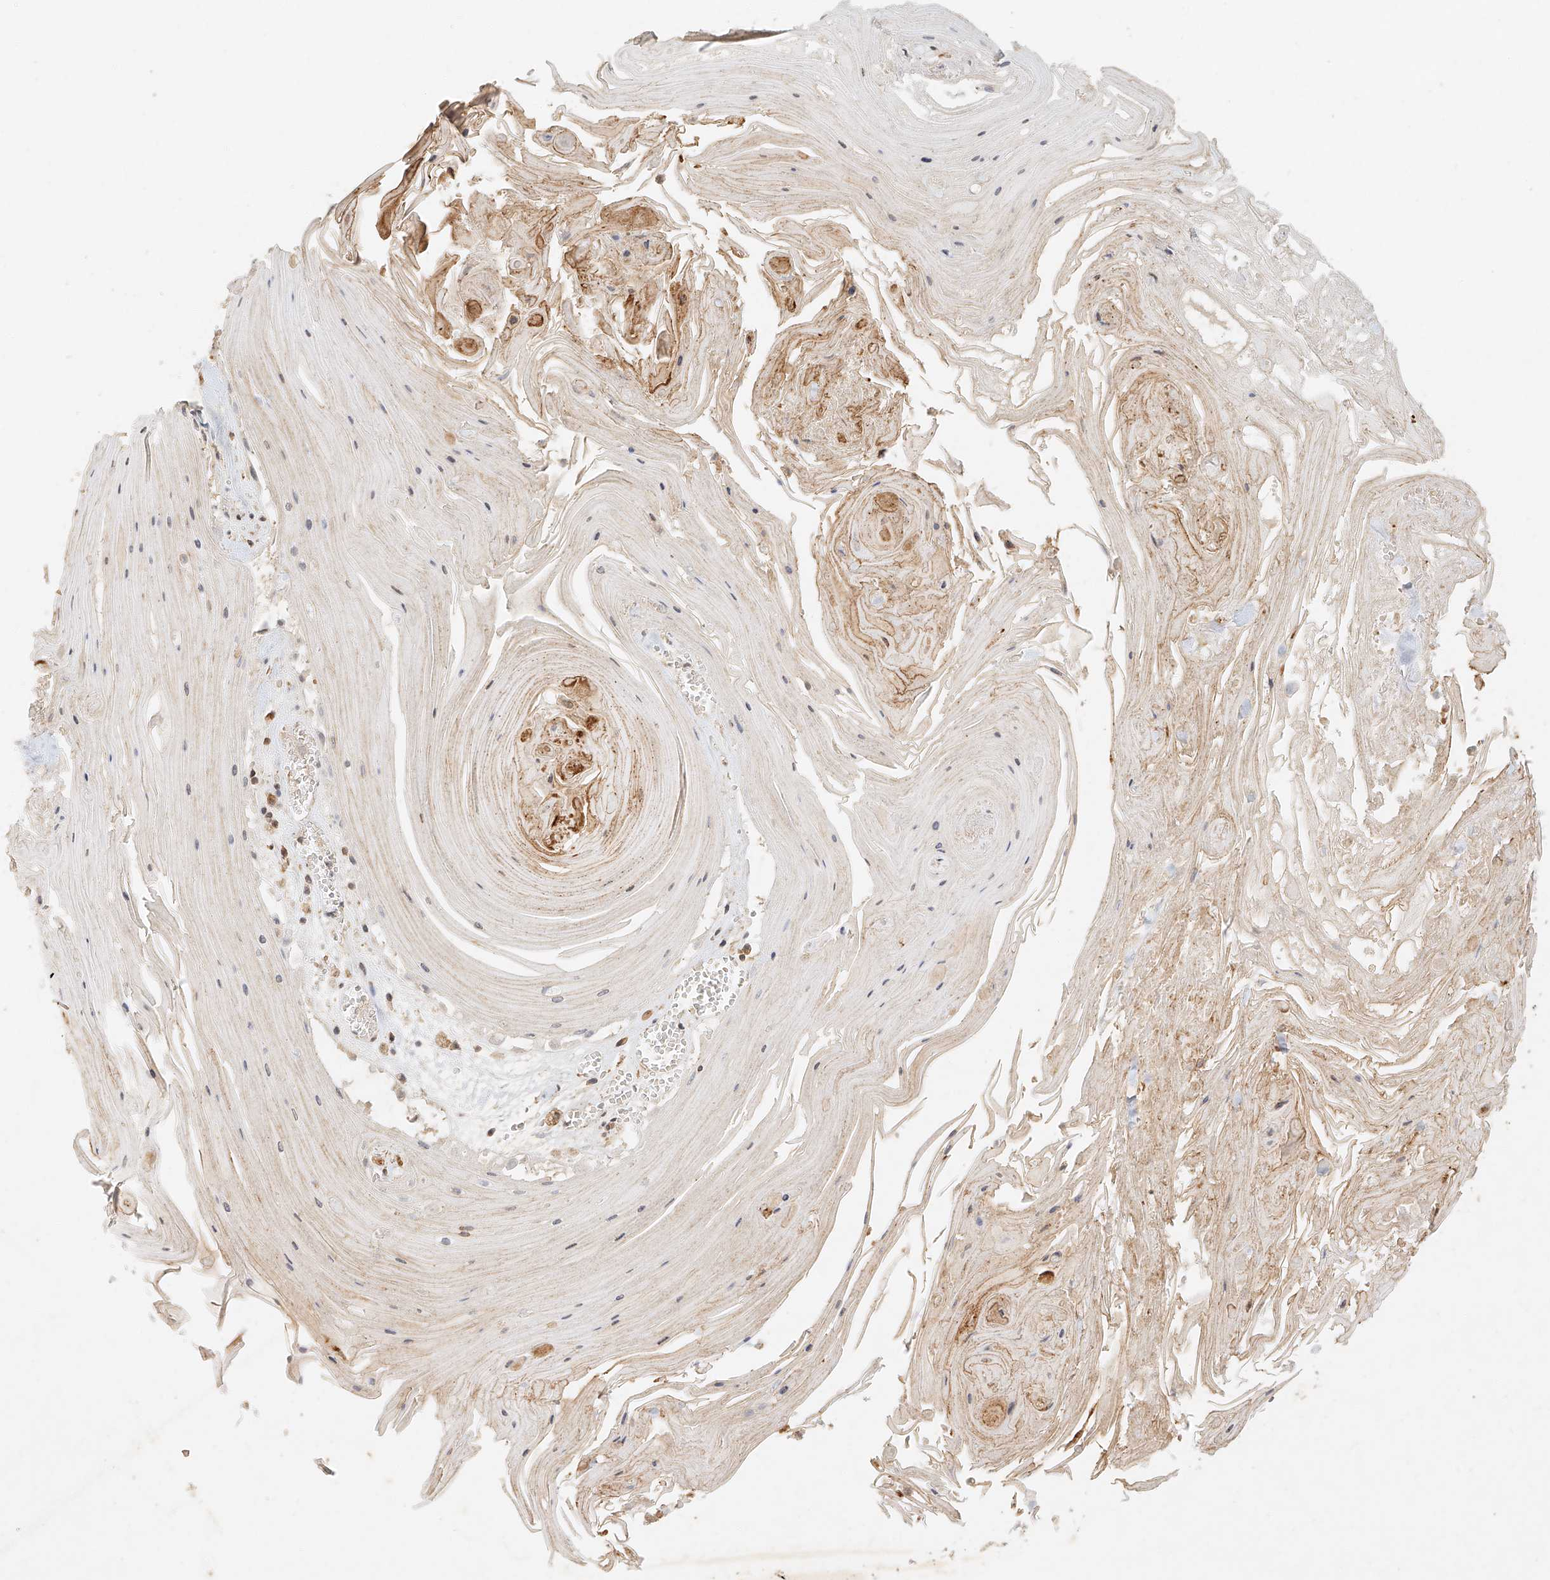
{"staining": {"intensity": "moderate", "quantity": "25%-75%", "location": "cytoplasmic/membranous,nuclear"}, "tissue": "skin cancer", "cell_type": "Tumor cells", "image_type": "cancer", "snomed": [{"axis": "morphology", "description": "Squamous cell carcinoma, NOS"}, {"axis": "topography", "description": "Skin"}], "caption": "Human skin squamous cell carcinoma stained with a brown dye reveals moderate cytoplasmic/membranous and nuclear positive staining in about 25%-75% of tumor cells.", "gene": "CXorf58", "patient": {"sex": "male", "age": 74}}